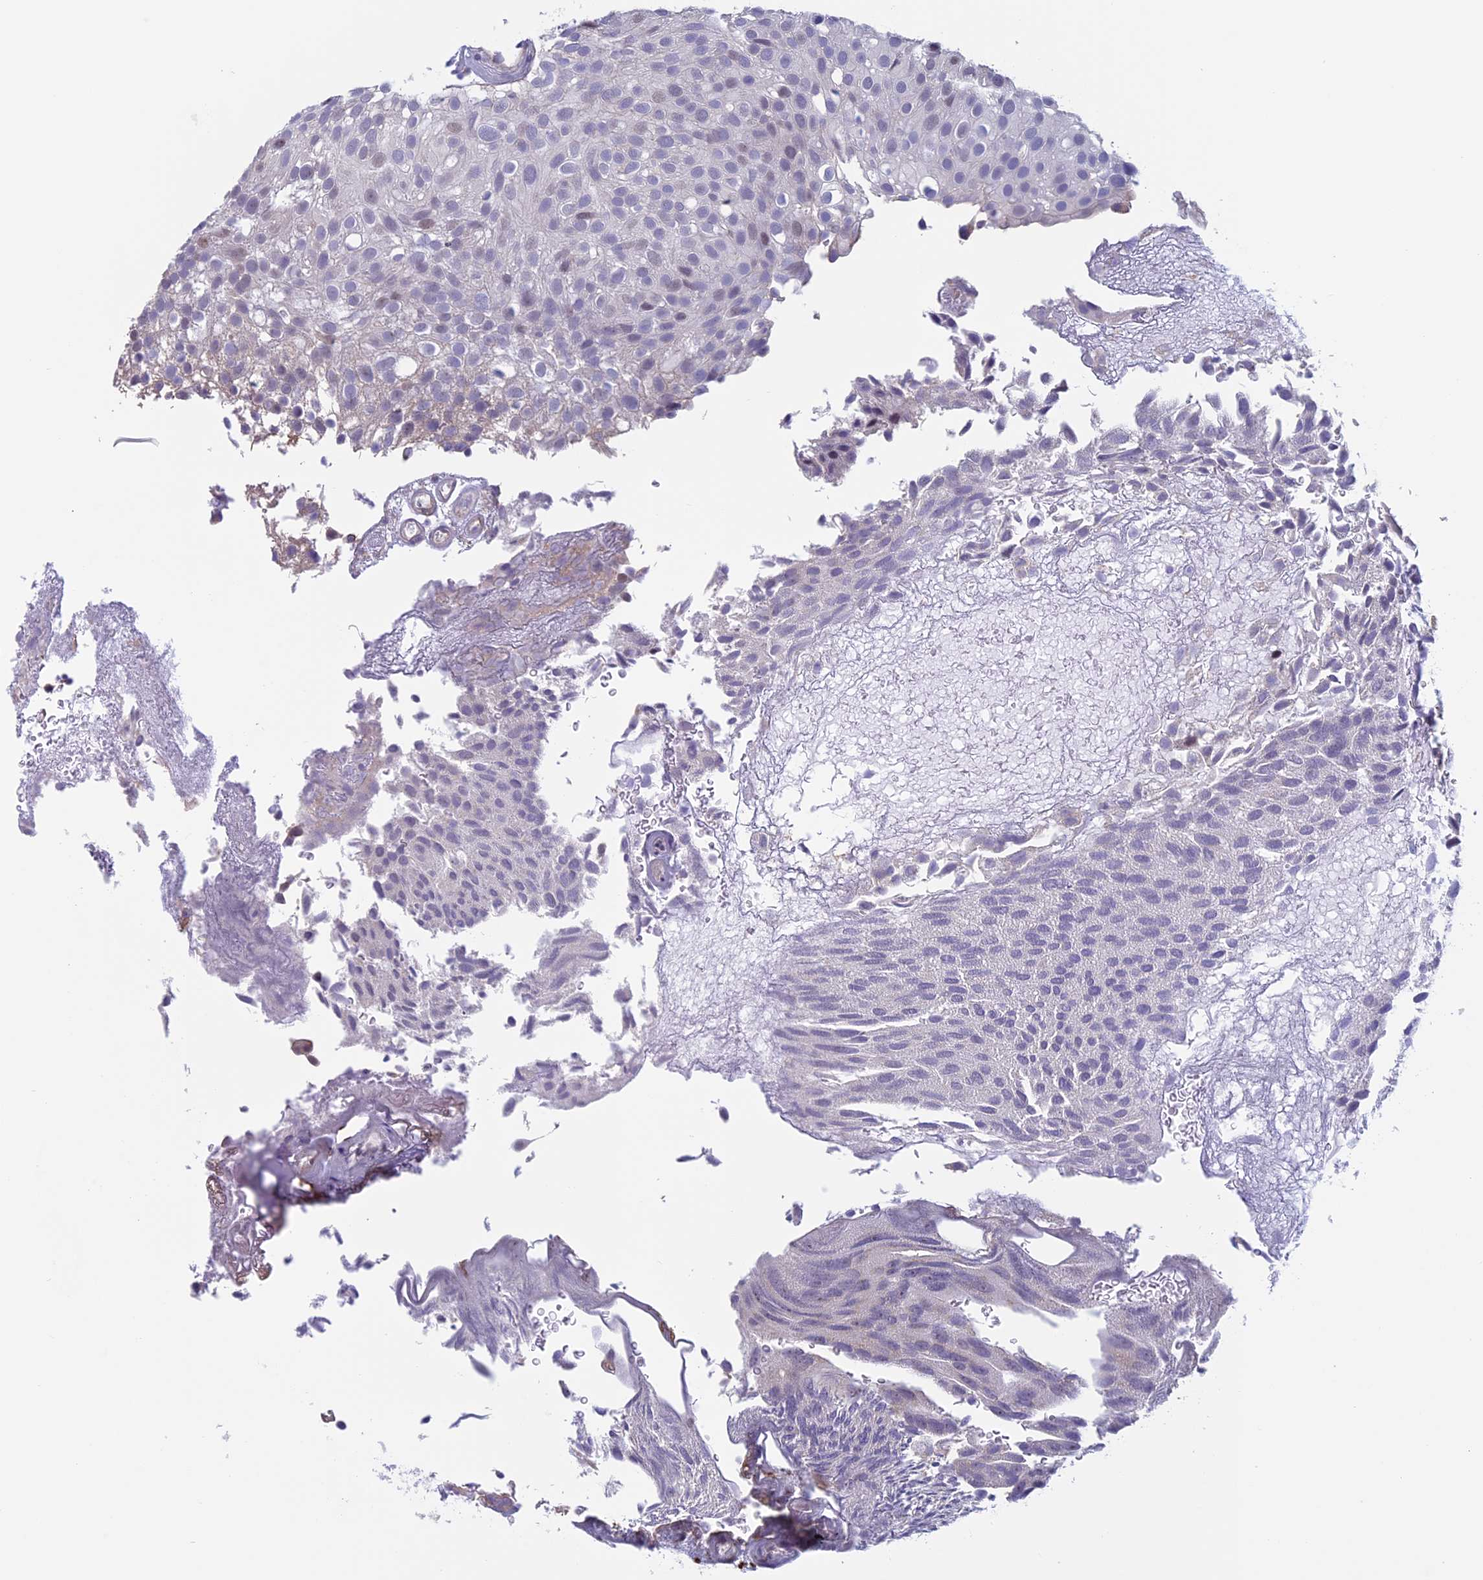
{"staining": {"intensity": "weak", "quantity": "<25%", "location": "nuclear"}, "tissue": "urothelial cancer", "cell_type": "Tumor cells", "image_type": "cancer", "snomed": [{"axis": "morphology", "description": "Urothelial carcinoma, Low grade"}, {"axis": "topography", "description": "Urinary bladder"}], "caption": "High power microscopy micrograph of an IHC photomicrograph of urothelial cancer, revealing no significant positivity in tumor cells.", "gene": "SLC1A6", "patient": {"sex": "male", "age": 78}}